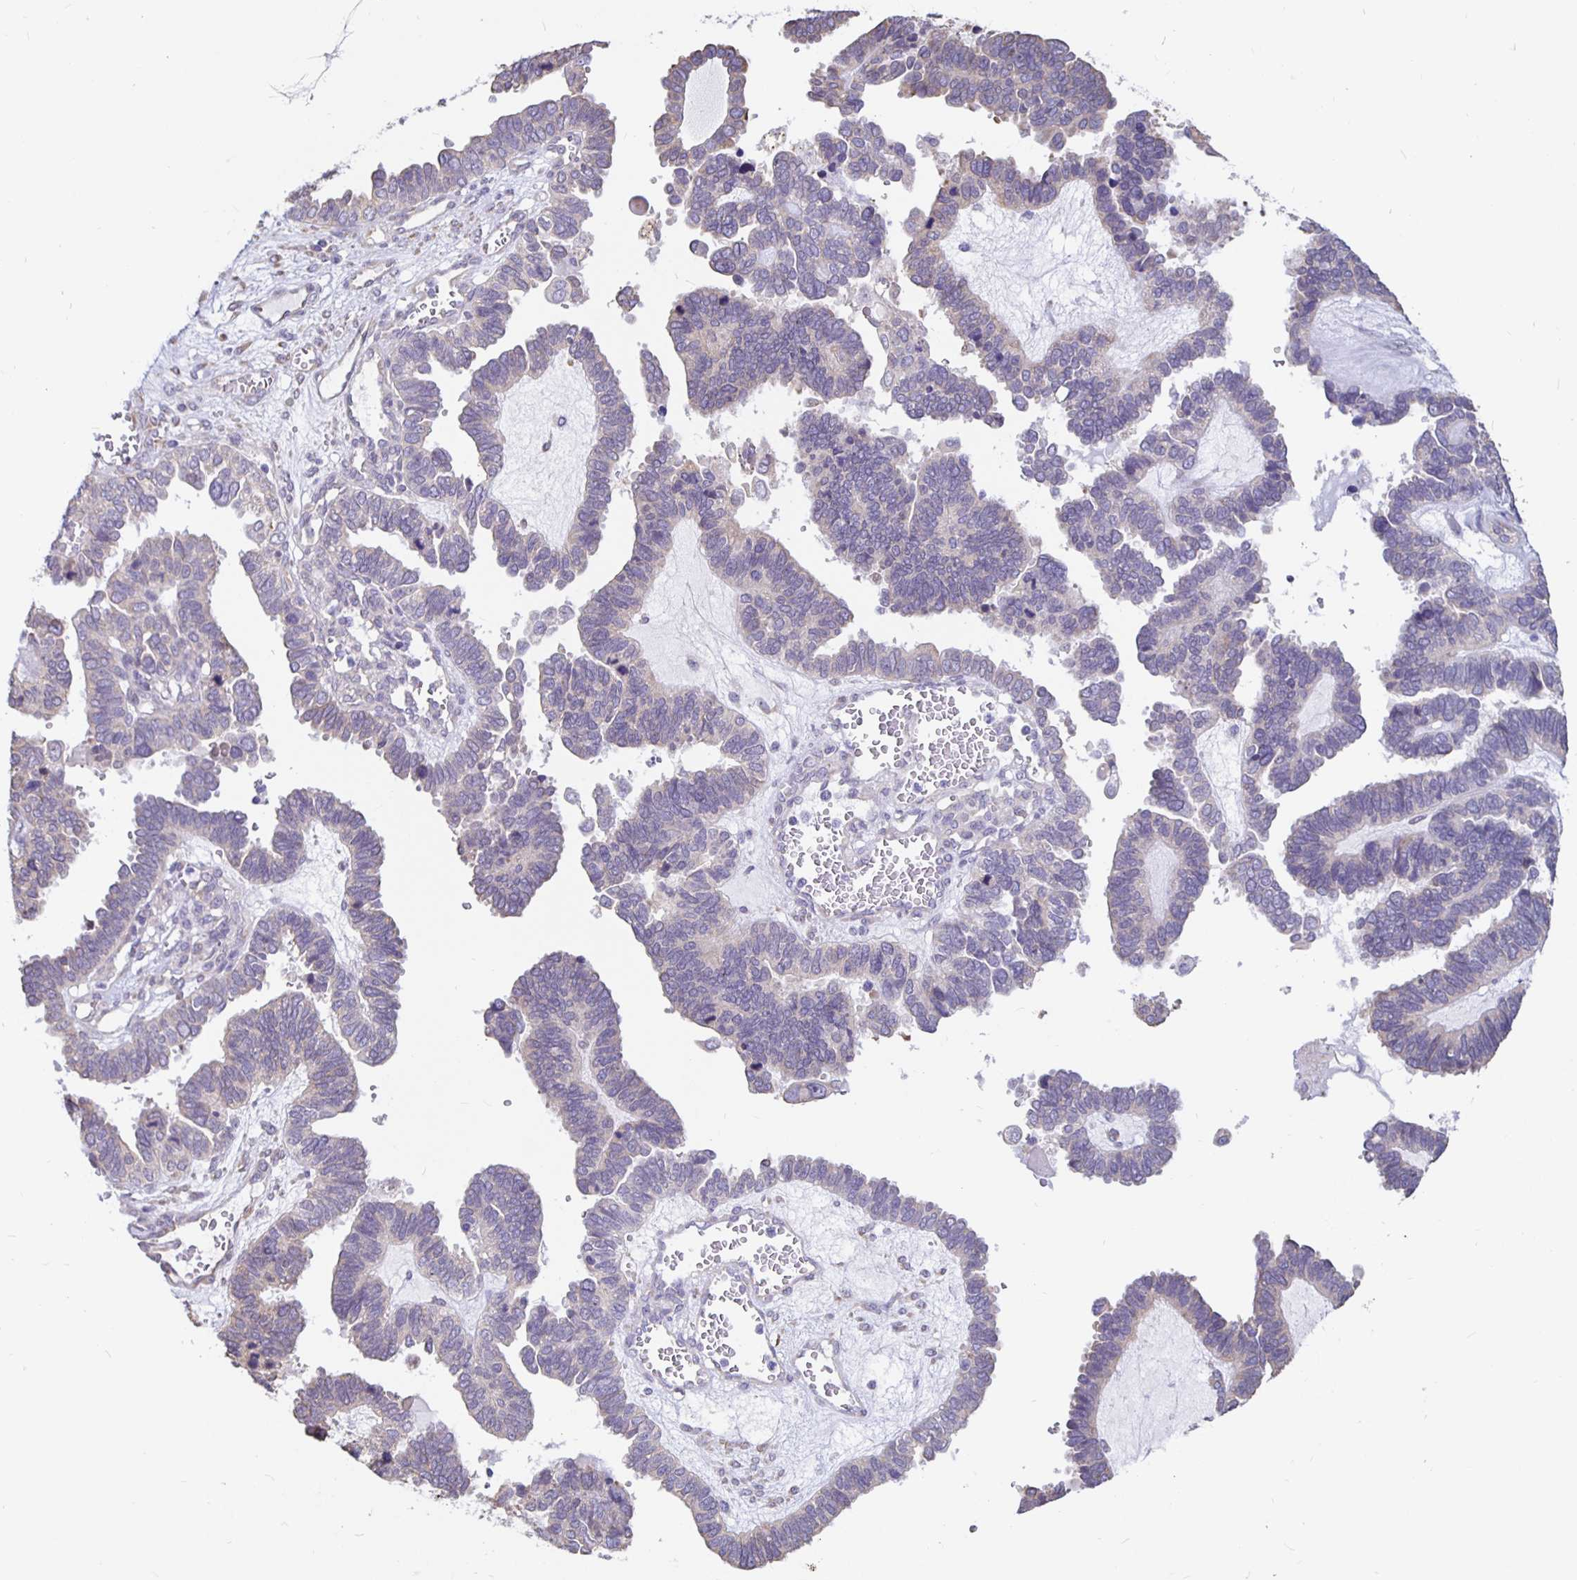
{"staining": {"intensity": "negative", "quantity": "none", "location": "none"}, "tissue": "ovarian cancer", "cell_type": "Tumor cells", "image_type": "cancer", "snomed": [{"axis": "morphology", "description": "Cystadenocarcinoma, serous, NOS"}, {"axis": "topography", "description": "Ovary"}], "caption": "An image of human ovarian cancer is negative for staining in tumor cells.", "gene": "DNAI2", "patient": {"sex": "female", "age": 51}}